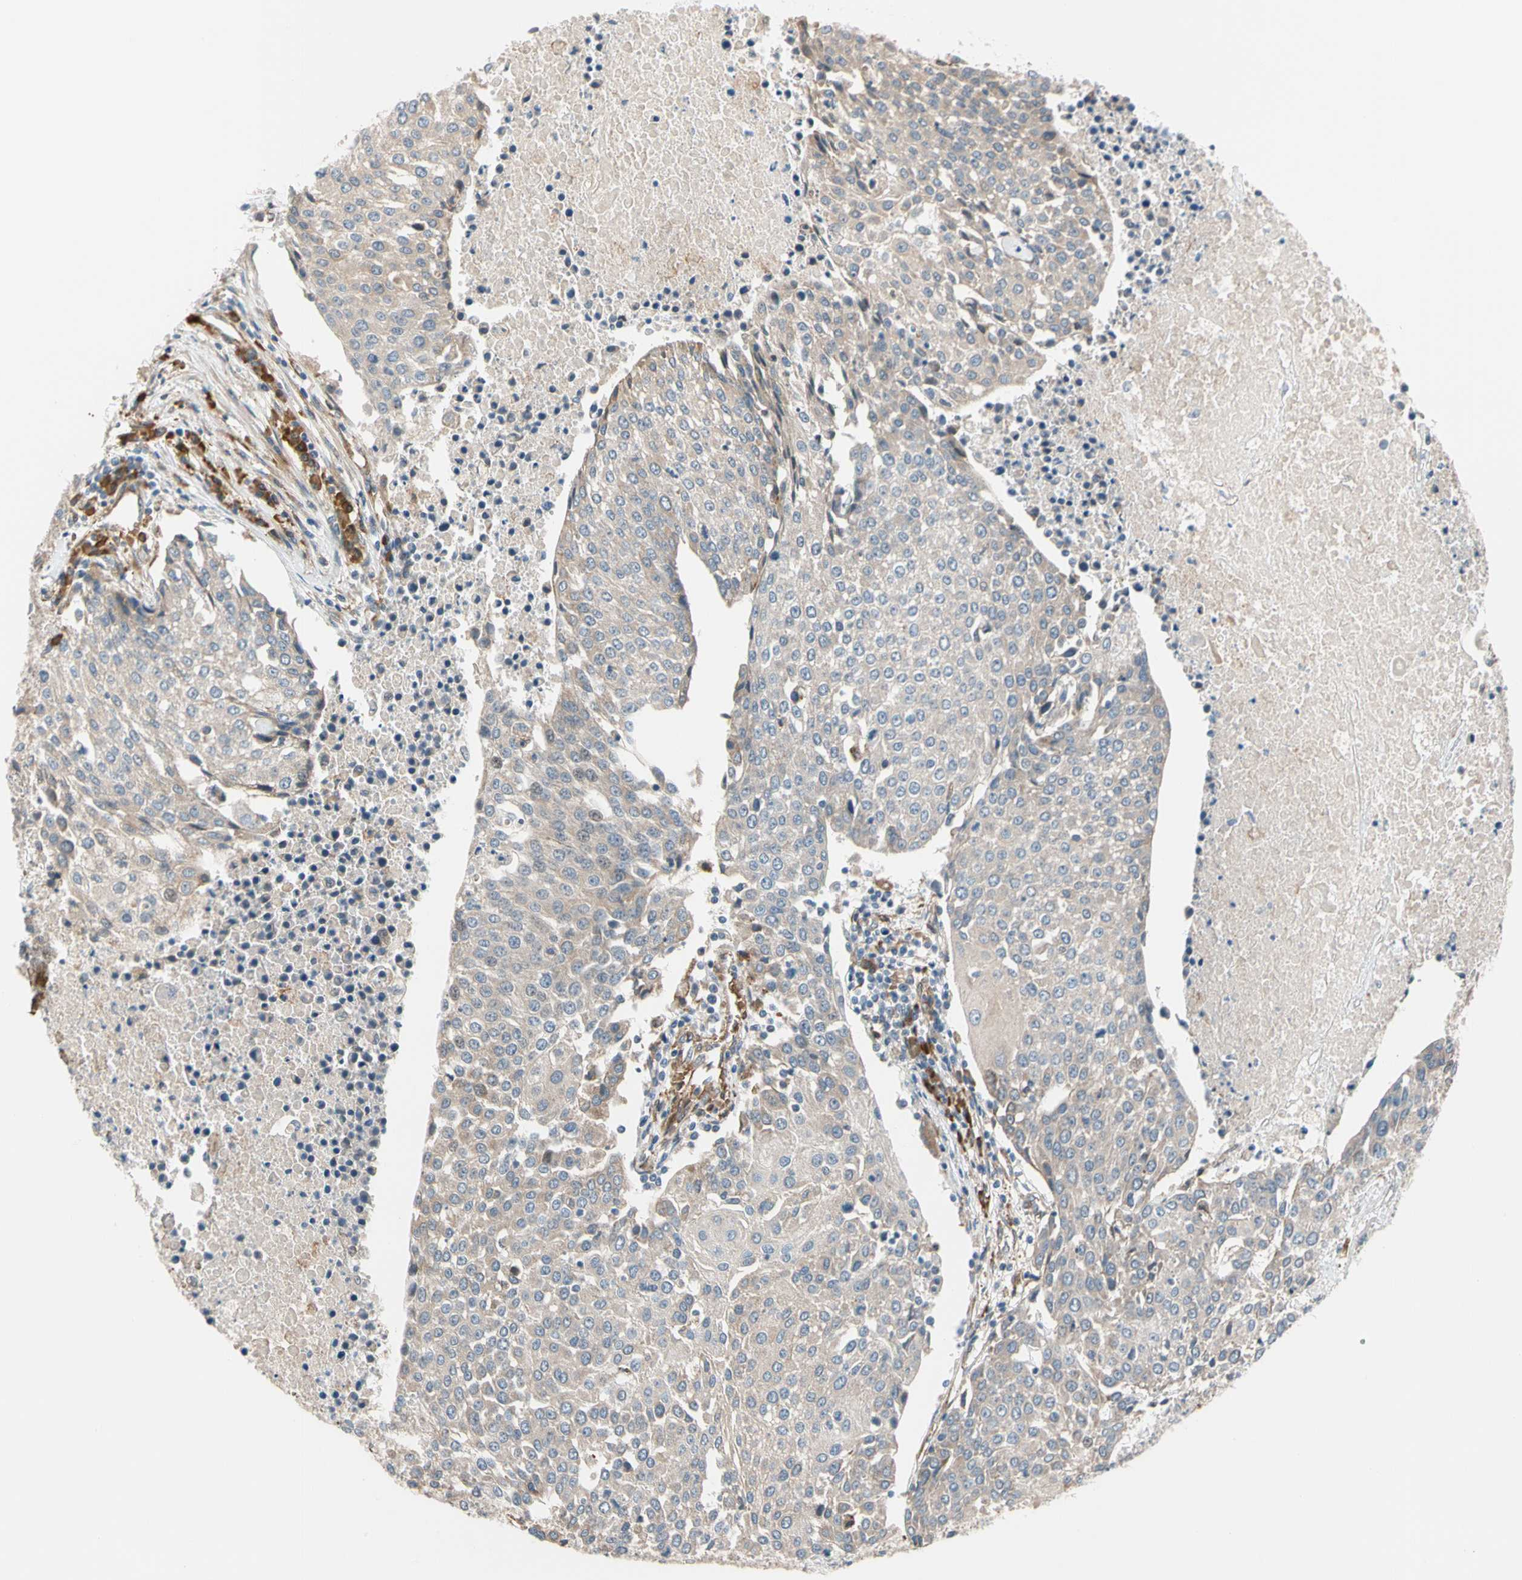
{"staining": {"intensity": "weak", "quantity": ">75%", "location": "cytoplasmic/membranous"}, "tissue": "urothelial cancer", "cell_type": "Tumor cells", "image_type": "cancer", "snomed": [{"axis": "morphology", "description": "Urothelial carcinoma, High grade"}, {"axis": "topography", "description": "Urinary bladder"}], "caption": "High-grade urothelial carcinoma stained with a protein marker displays weak staining in tumor cells.", "gene": "LIMK2", "patient": {"sex": "female", "age": 85}}